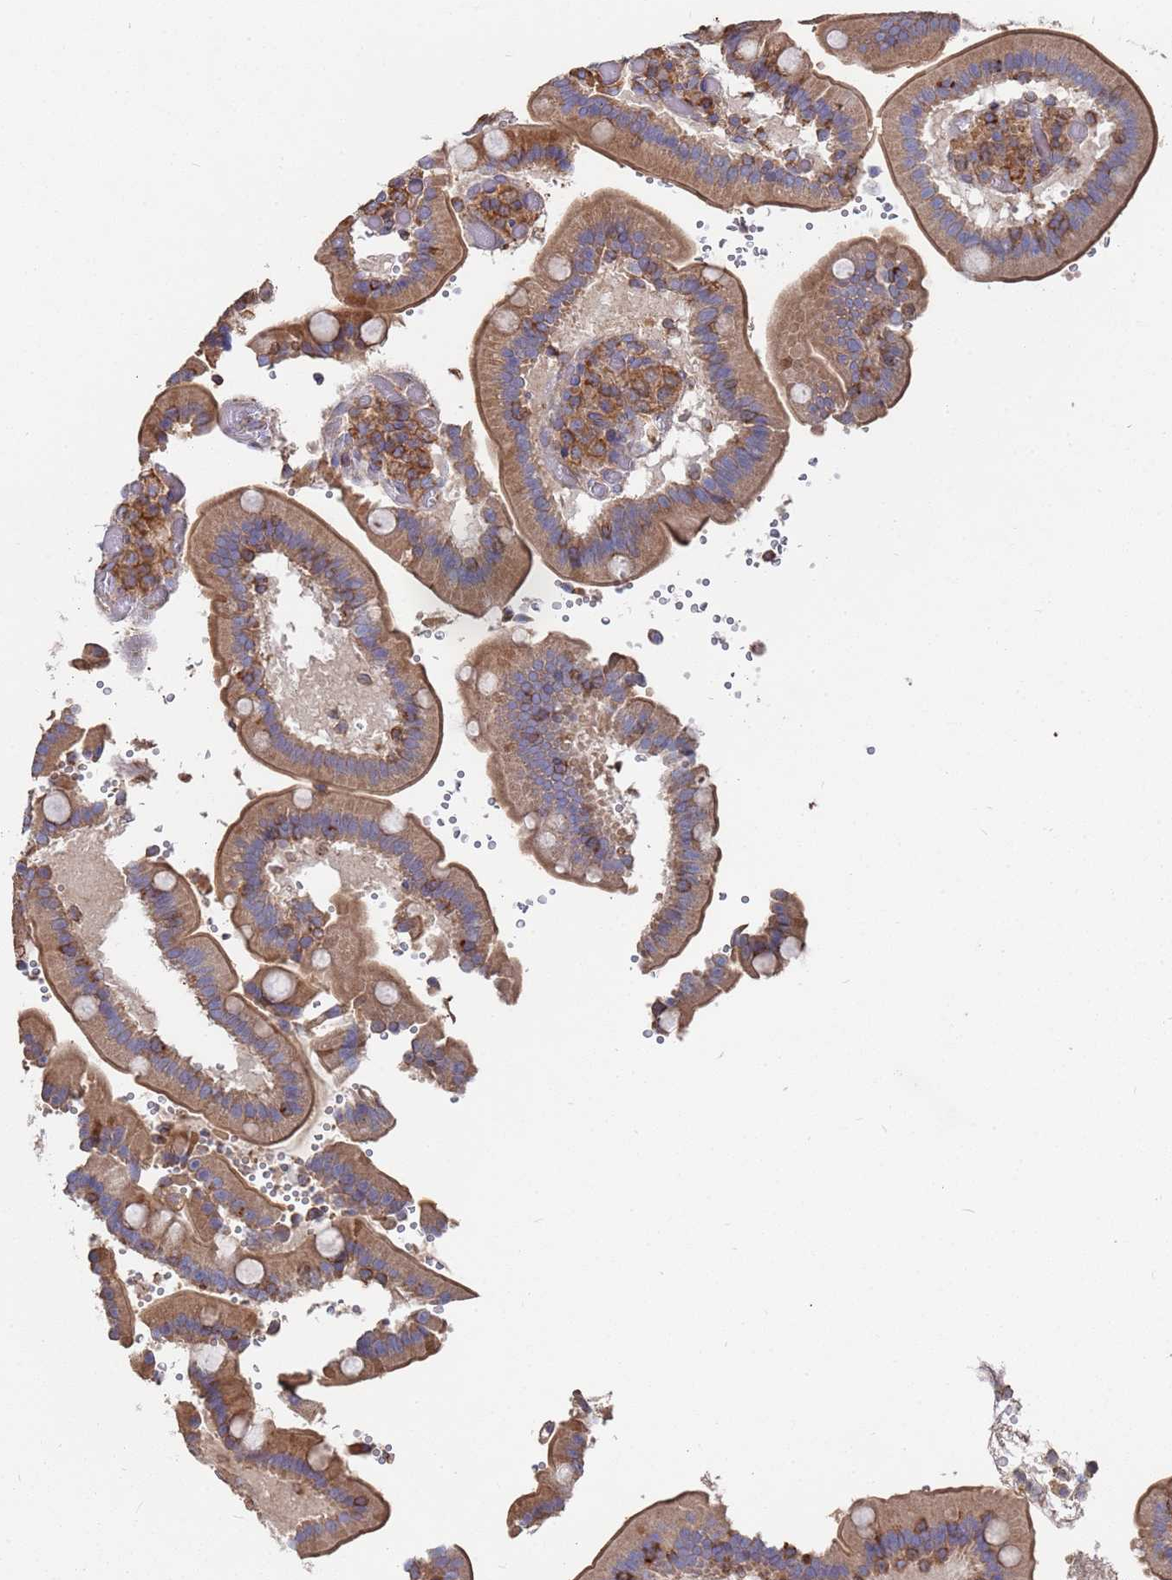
{"staining": {"intensity": "moderate", "quantity": ">75%", "location": "cytoplasmic/membranous"}, "tissue": "duodenum", "cell_type": "Glandular cells", "image_type": "normal", "snomed": [{"axis": "morphology", "description": "Normal tissue, NOS"}, {"axis": "topography", "description": "Duodenum"}], "caption": "Glandular cells exhibit medium levels of moderate cytoplasmic/membranous staining in about >75% of cells in unremarkable human duodenum.", "gene": "PYCR1", "patient": {"sex": "female", "age": 62}}